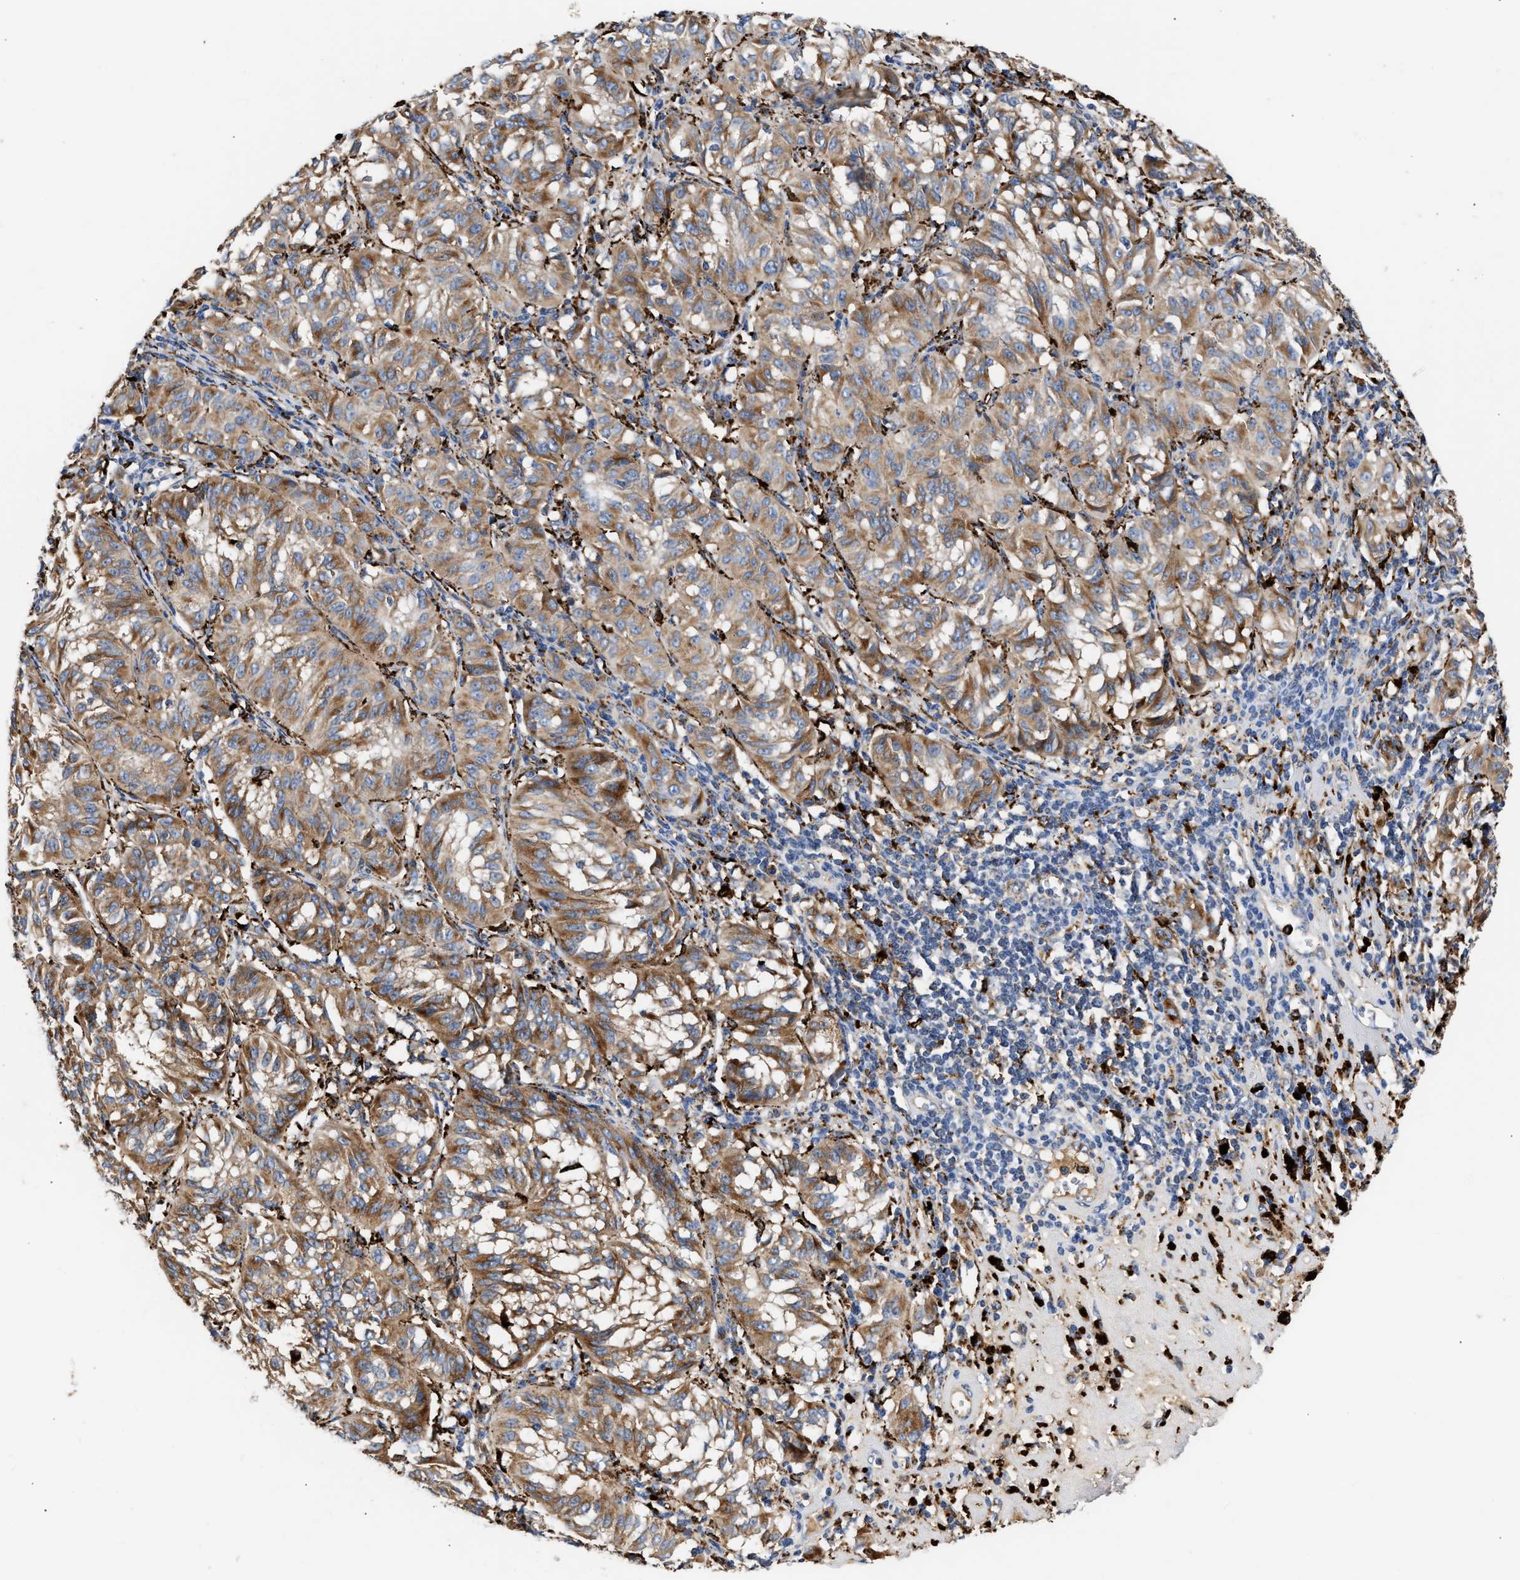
{"staining": {"intensity": "moderate", "quantity": ">75%", "location": "cytoplasmic/membranous"}, "tissue": "melanoma", "cell_type": "Tumor cells", "image_type": "cancer", "snomed": [{"axis": "morphology", "description": "Malignant melanoma, NOS"}, {"axis": "topography", "description": "Skin"}], "caption": "An image of melanoma stained for a protein displays moderate cytoplasmic/membranous brown staining in tumor cells.", "gene": "CCDC146", "patient": {"sex": "female", "age": 72}}